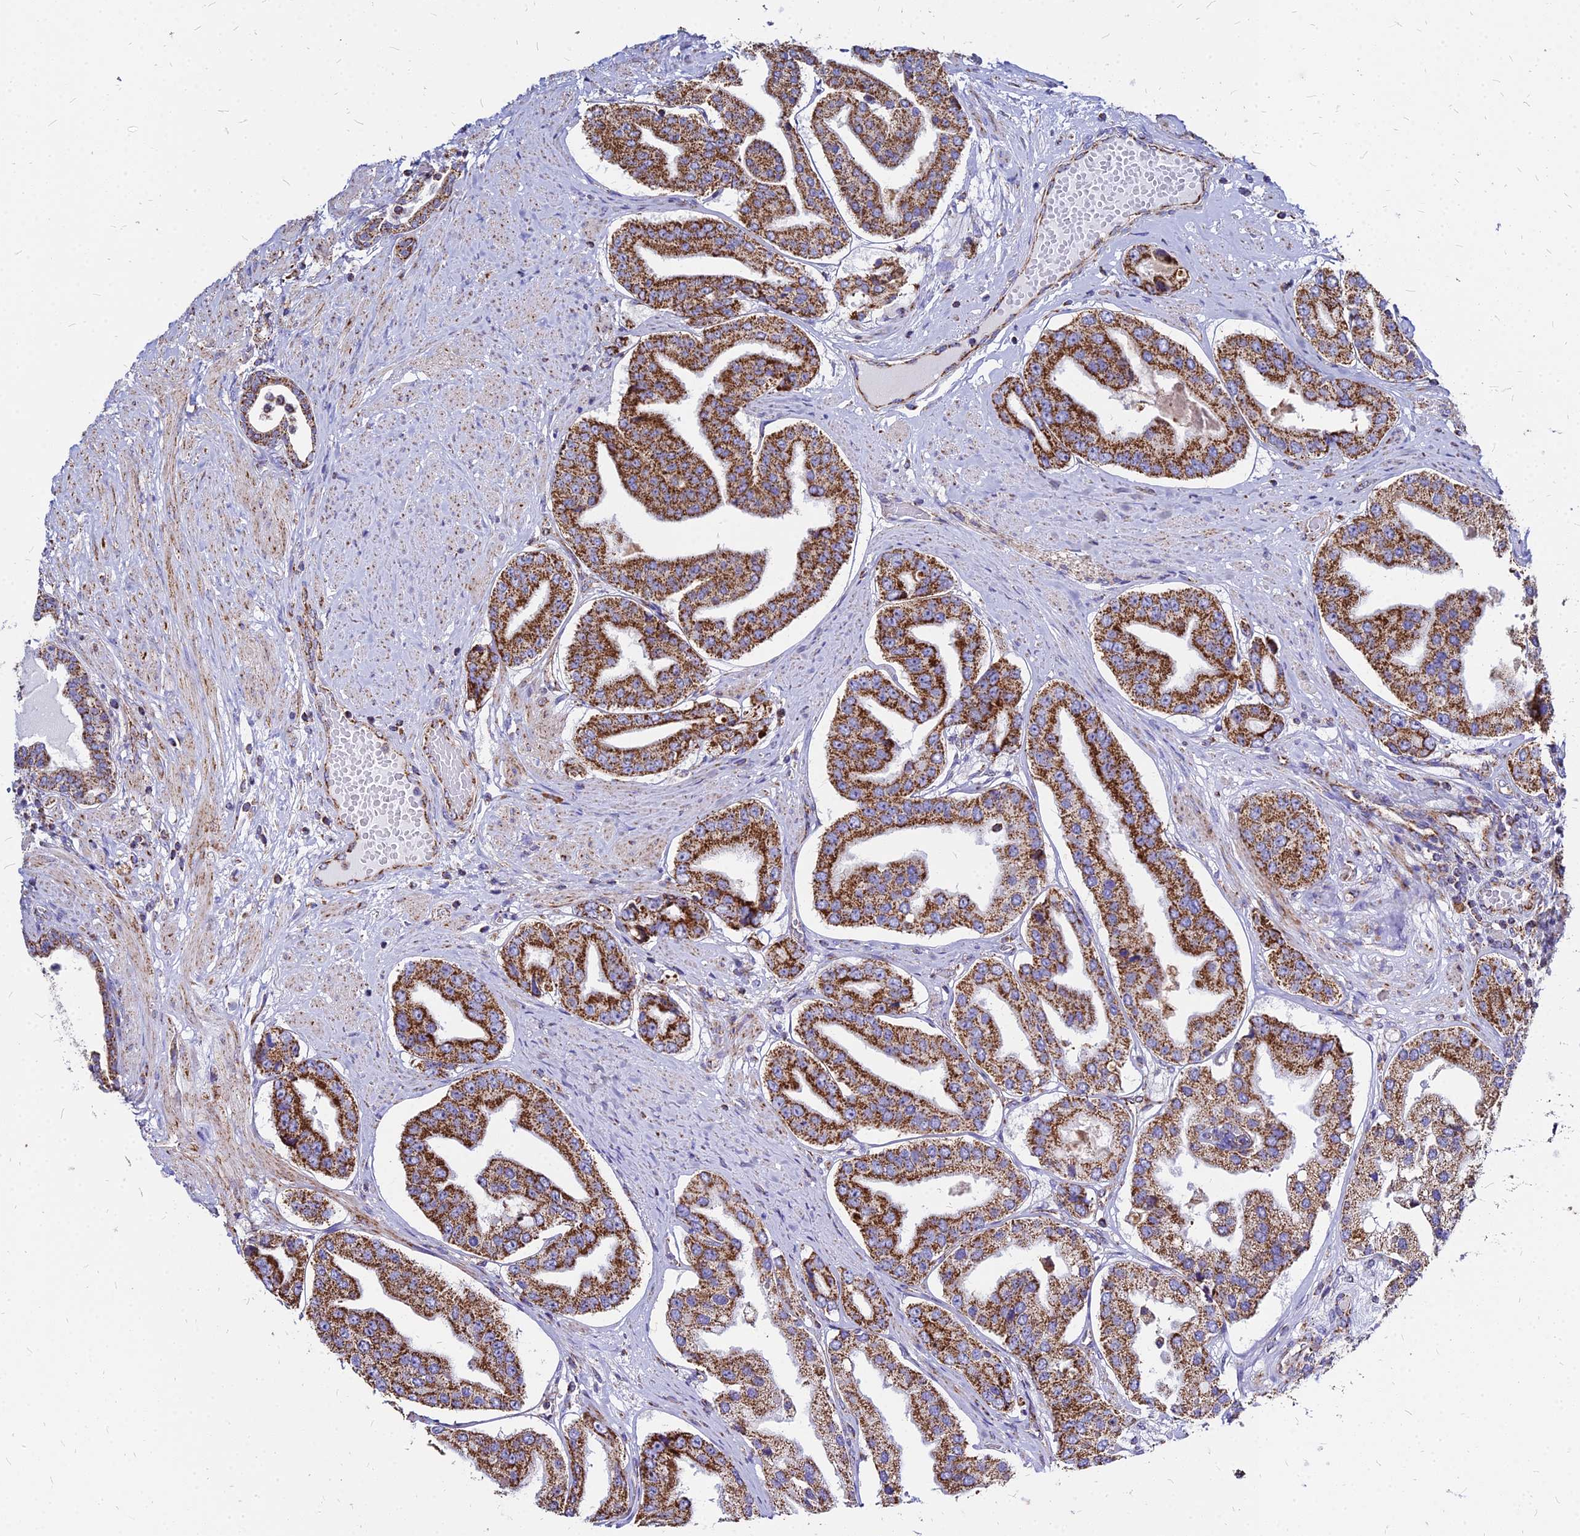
{"staining": {"intensity": "strong", "quantity": ">75%", "location": "cytoplasmic/membranous"}, "tissue": "prostate cancer", "cell_type": "Tumor cells", "image_type": "cancer", "snomed": [{"axis": "morphology", "description": "Adenocarcinoma, High grade"}, {"axis": "topography", "description": "Prostate"}], "caption": "DAB immunohistochemical staining of human prostate cancer (high-grade adenocarcinoma) reveals strong cytoplasmic/membranous protein expression in about >75% of tumor cells.", "gene": "DLD", "patient": {"sex": "male", "age": 63}}